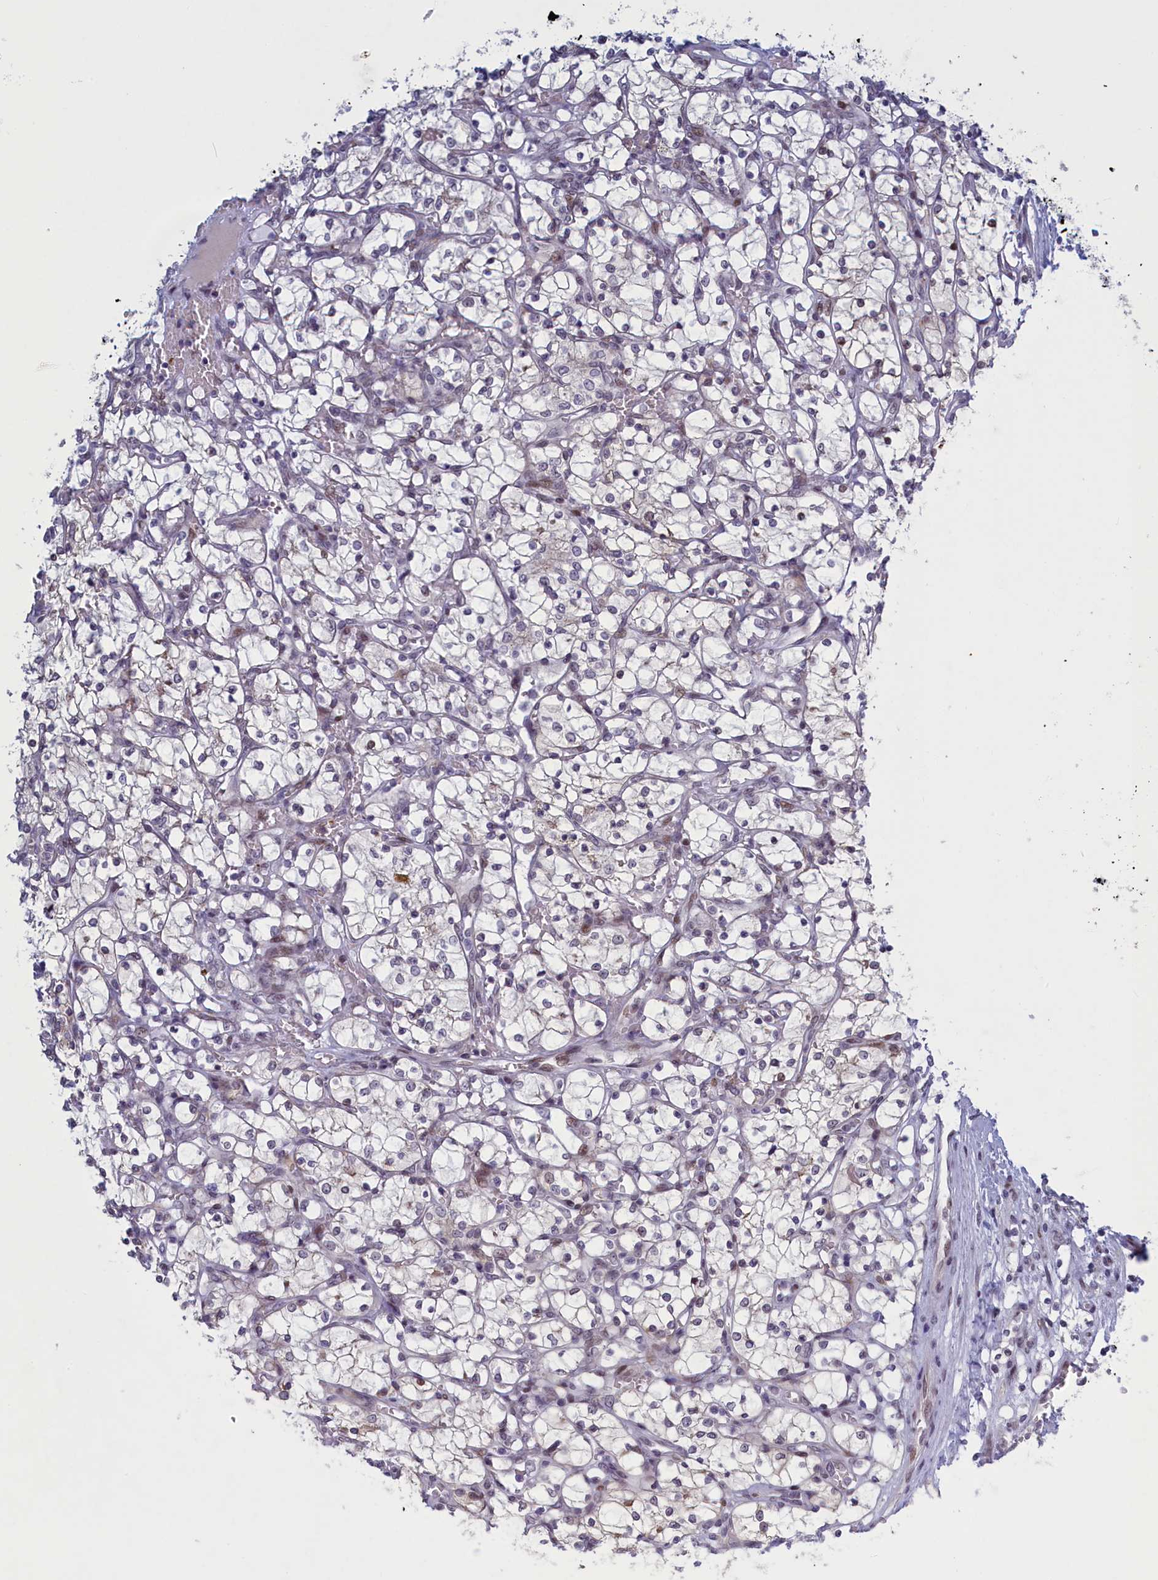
{"staining": {"intensity": "negative", "quantity": "none", "location": "none"}, "tissue": "renal cancer", "cell_type": "Tumor cells", "image_type": "cancer", "snomed": [{"axis": "morphology", "description": "Adenocarcinoma, NOS"}, {"axis": "topography", "description": "Kidney"}], "caption": "The image reveals no staining of tumor cells in renal cancer.", "gene": "ATF7IP2", "patient": {"sex": "female", "age": 69}}